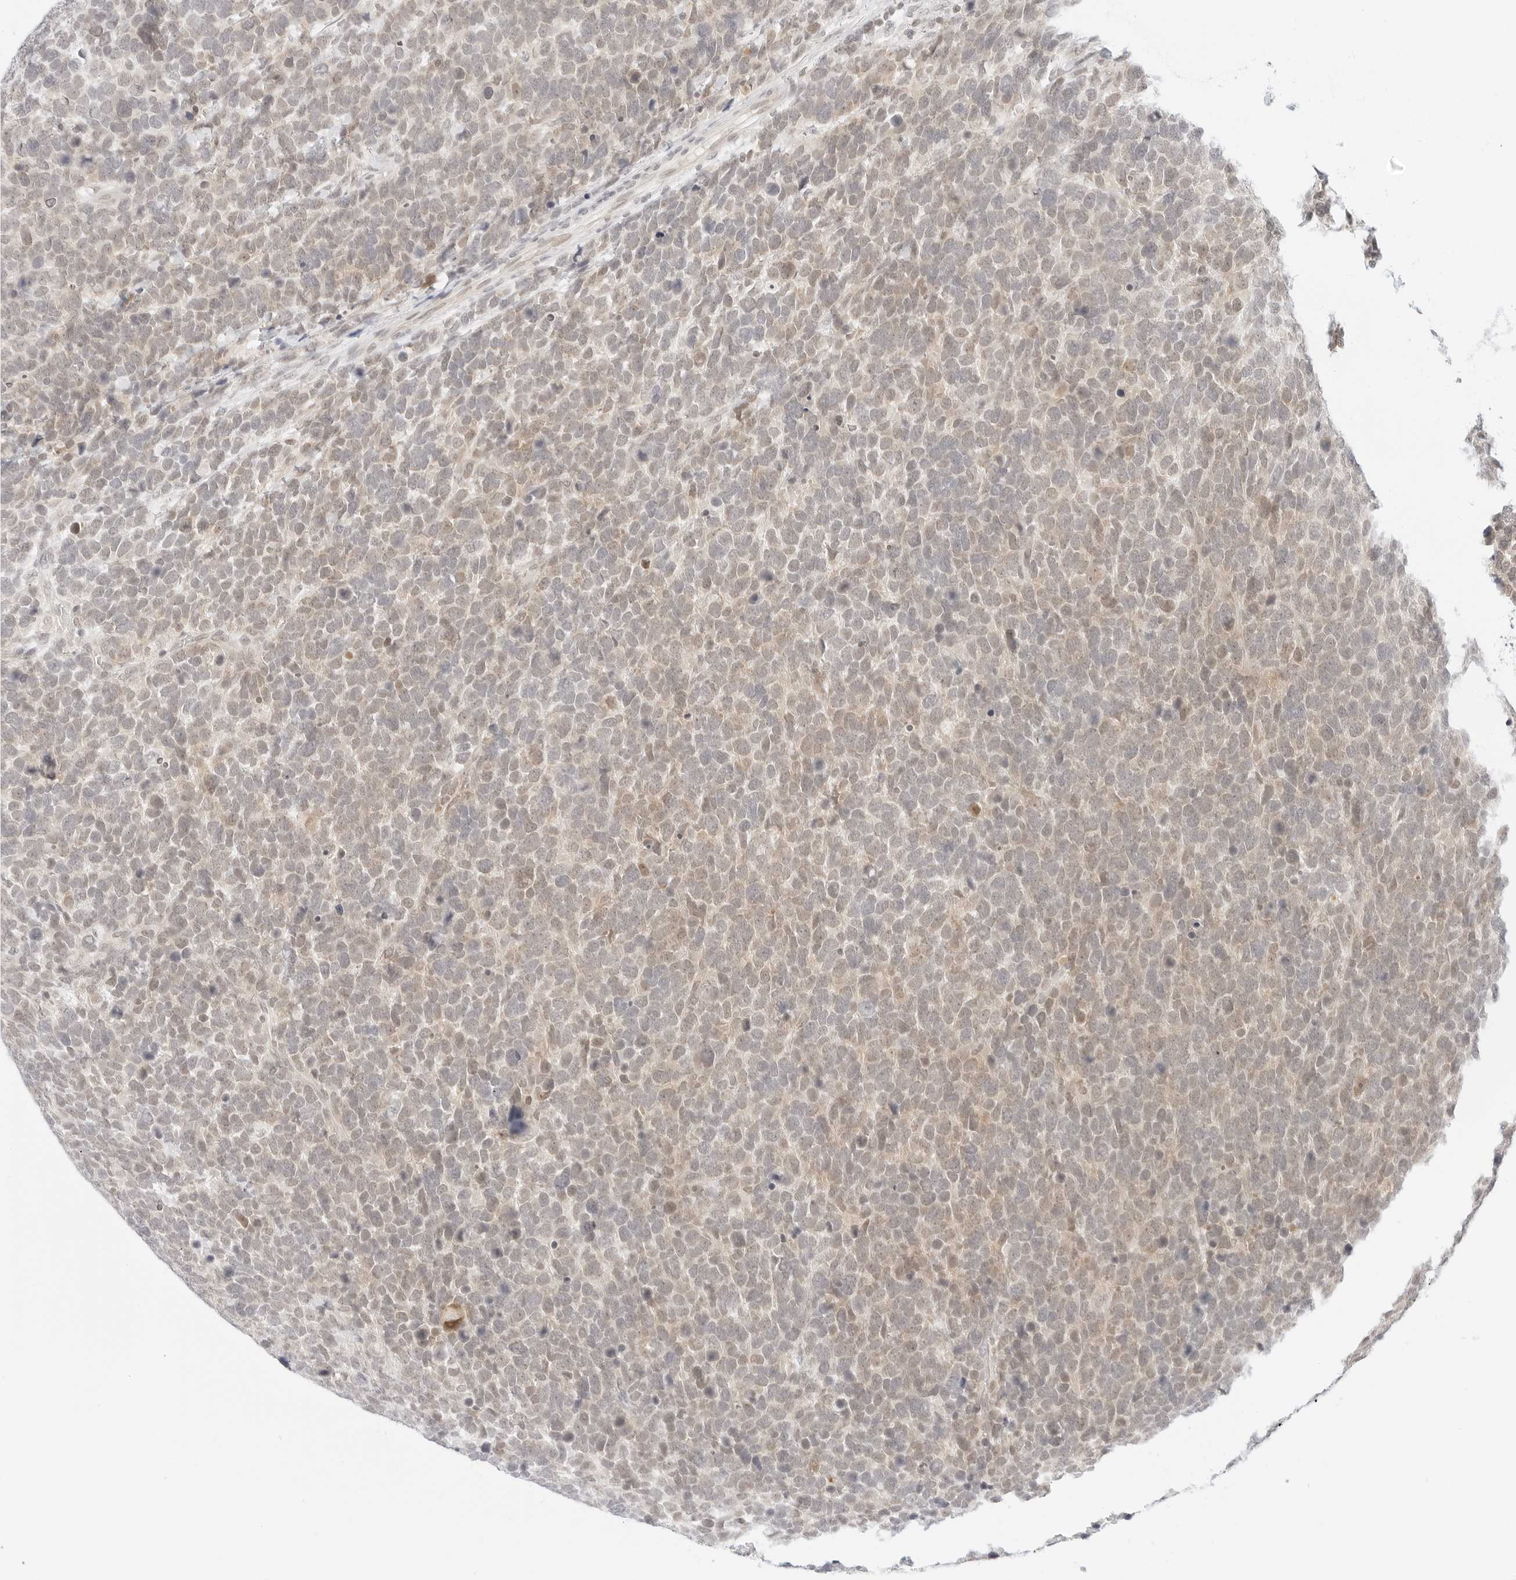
{"staining": {"intensity": "weak", "quantity": "25%-75%", "location": "cytoplasmic/membranous,nuclear"}, "tissue": "urothelial cancer", "cell_type": "Tumor cells", "image_type": "cancer", "snomed": [{"axis": "morphology", "description": "Urothelial carcinoma, High grade"}, {"axis": "topography", "description": "Urinary bladder"}], "caption": "Immunohistochemical staining of human high-grade urothelial carcinoma displays low levels of weak cytoplasmic/membranous and nuclear protein staining in about 25%-75% of tumor cells. (DAB IHC, brown staining for protein, blue staining for nuclei).", "gene": "POLR3C", "patient": {"sex": "female", "age": 82}}